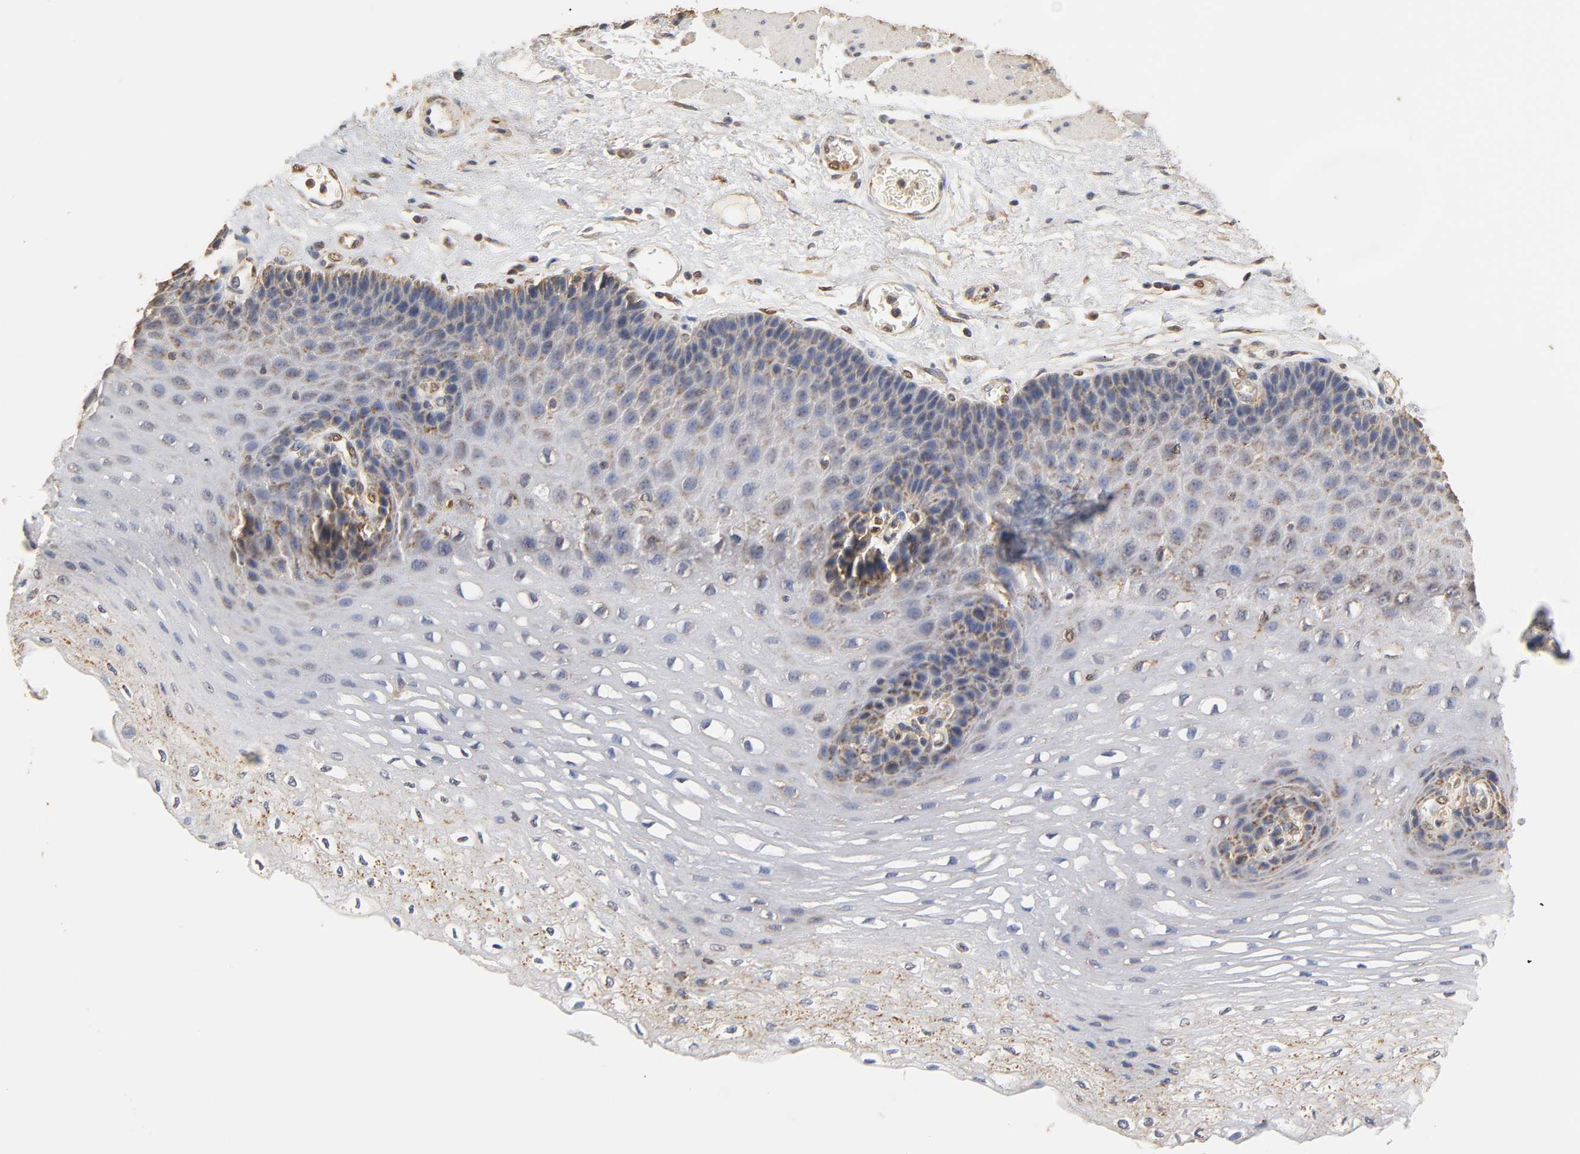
{"staining": {"intensity": "weak", "quantity": "25%-75%", "location": "cytoplasmic/membranous"}, "tissue": "esophagus", "cell_type": "Squamous epithelial cells", "image_type": "normal", "snomed": [{"axis": "morphology", "description": "Normal tissue, NOS"}, {"axis": "topography", "description": "Esophagus"}], "caption": "The immunohistochemical stain labels weak cytoplasmic/membranous expression in squamous epithelial cells of benign esophagus.", "gene": "PKN1", "patient": {"sex": "female", "age": 72}}